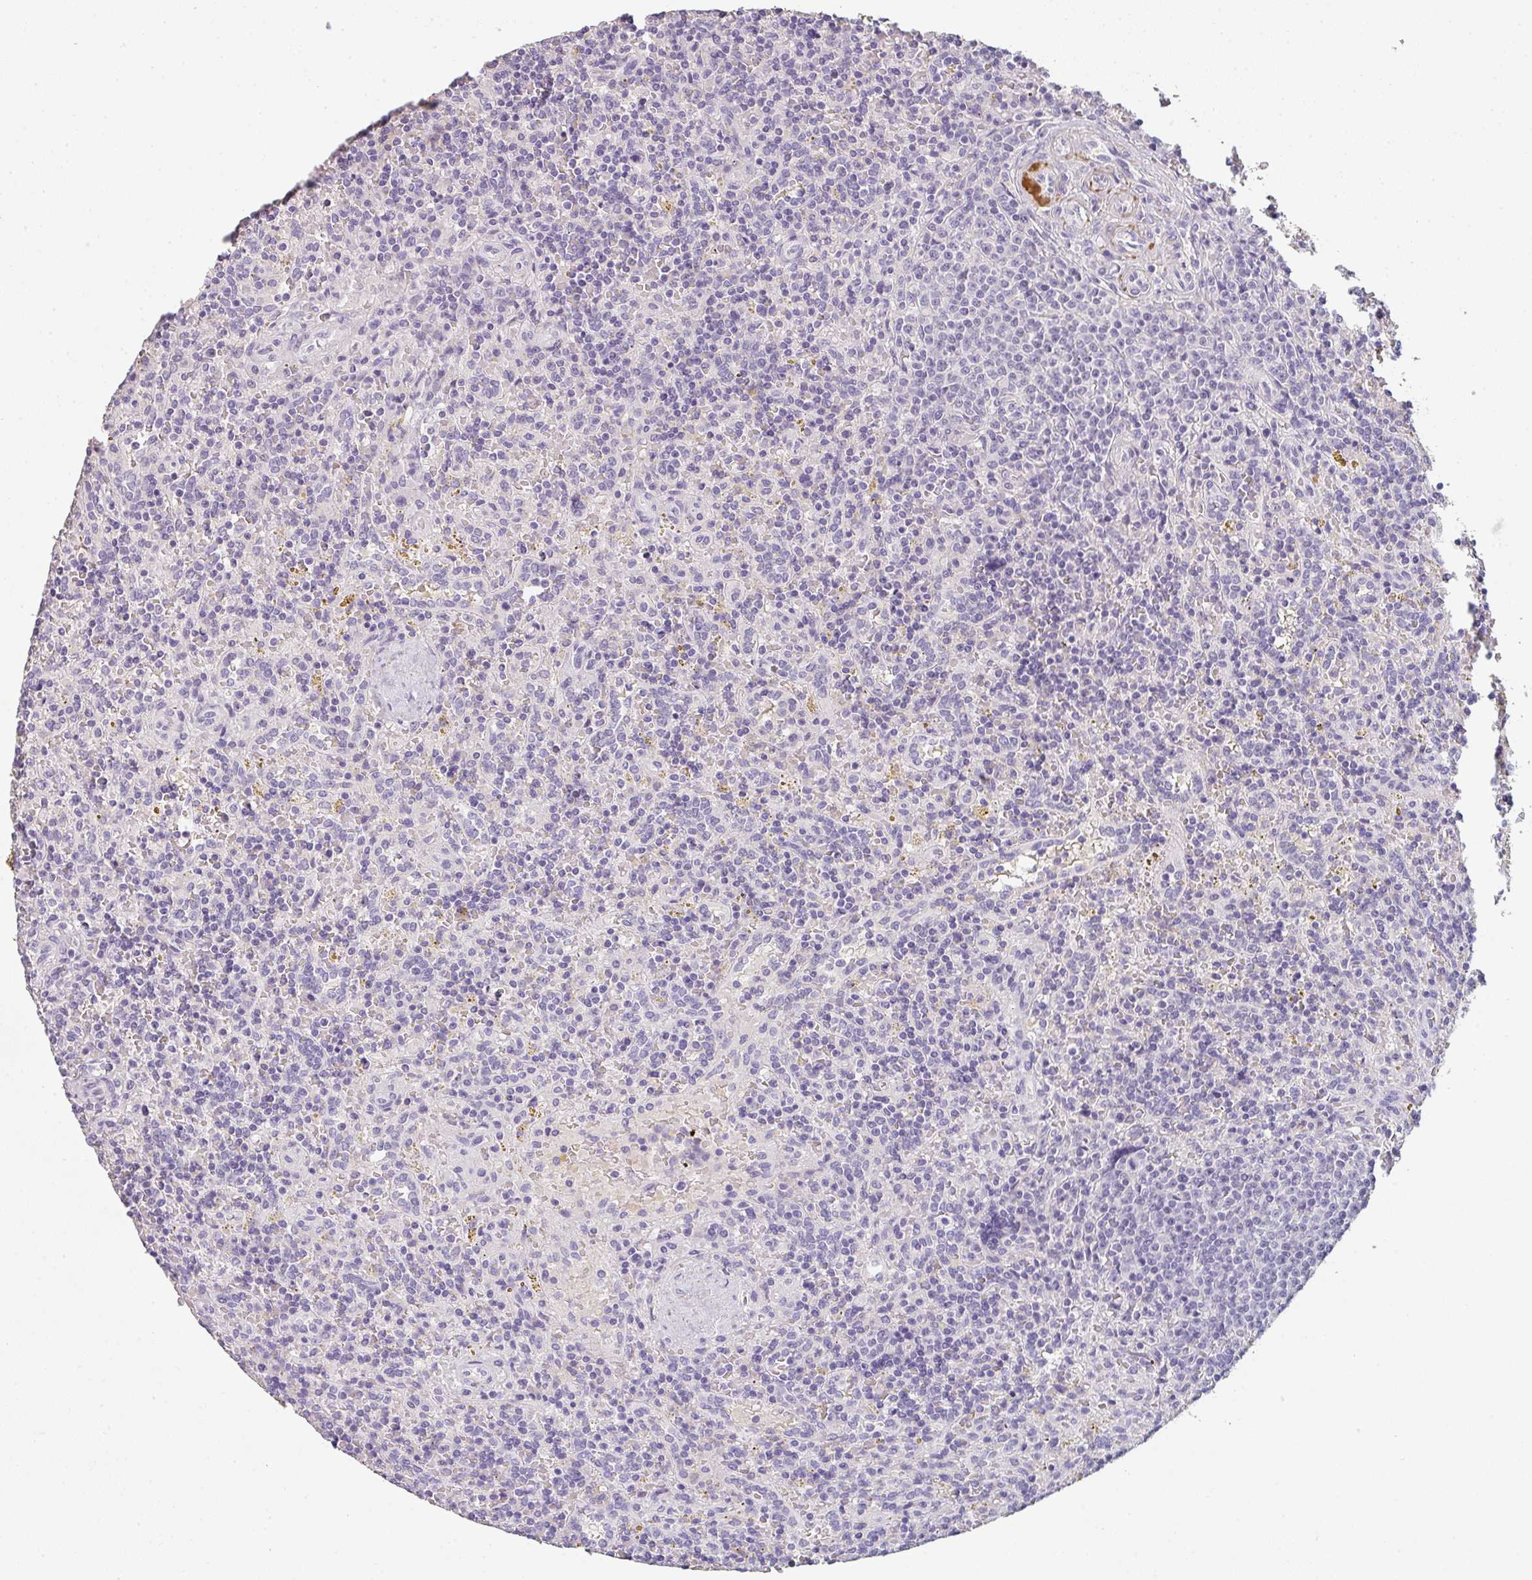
{"staining": {"intensity": "negative", "quantity": "none", "location": "none"}, "tissue": "lymphoma", "cell_type": "Tumor cells", "image_type": "cancer", "snomed": [{"axis": "morphology", "description": "Malignant lymphoma, non-Hodgkin's type, Low grade"}, {"axis": "topography", "description": "Spleen"}], "caption": "A high-resolution image shows IHC staining of low-grade malignant lymphoma, non-Hodgkin's type, which reveals no significant expression in tumor cells. The staining was performed using DAB to visualize the protein expression in brown, while the nuclei were stained in blue with hematoxylin (Magnification: 20x).", "gene": "C1QTNF8", "patient": {"sex": "male", "age": 67}}